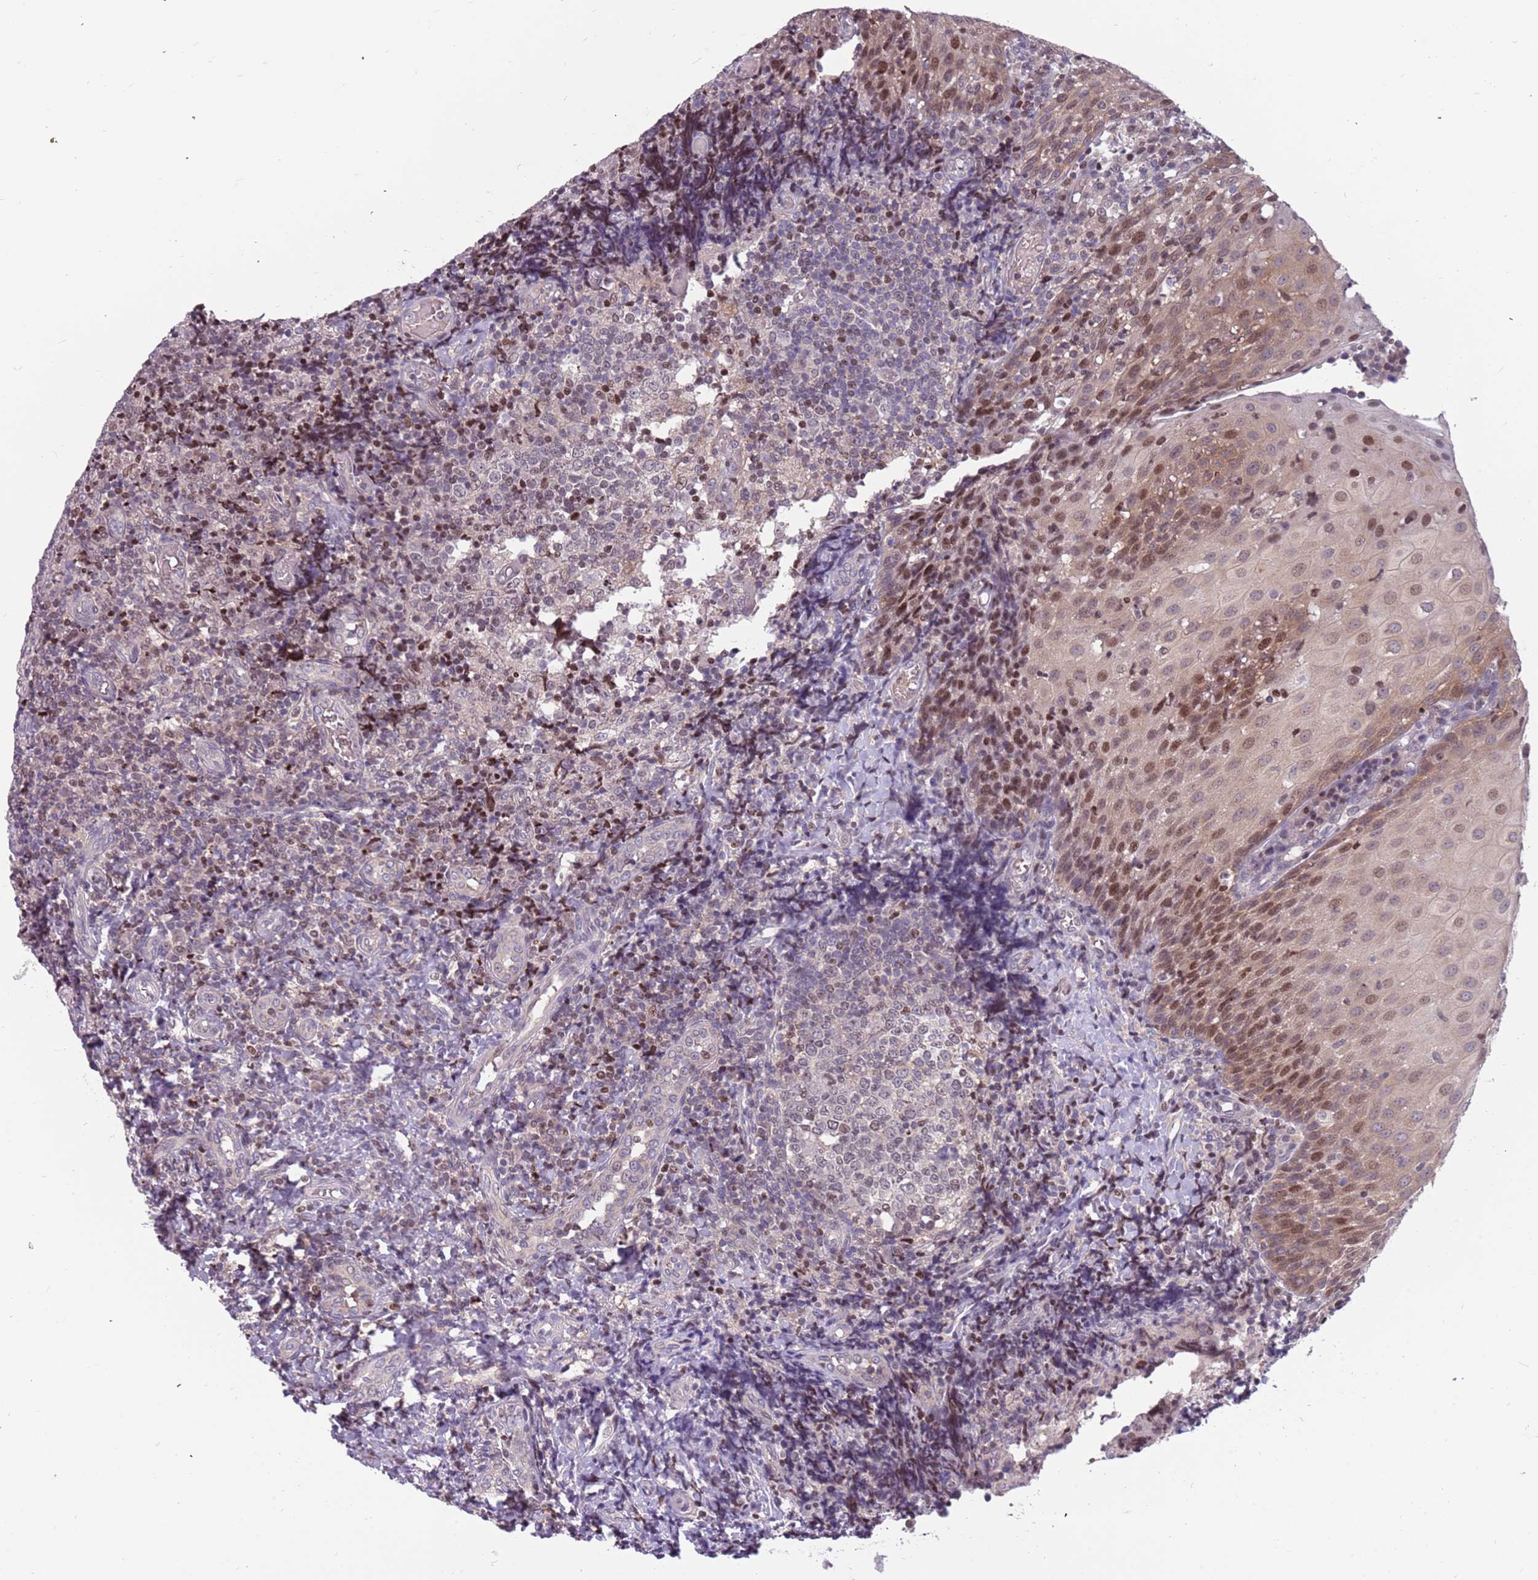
{"staining": {"intensity": "moderate", "quantity": "25%-75%", "location": "nuclear"}, "tissue": "tonsil", "cell_type": "Germinal center cells", "image_type": "normal", "snomed": [{"axis": "morphology", "description": "Normal tissue, NOS"}, {"axis": "topography", "description": "Tonsil"}], "caption": "Protein staining of benign tonsil reveals moderate nuclear expression in about 25%-75% of germinal center cells.", "gene": "ARHGEF35", "patient": {"sex": "female", "age": 19}}